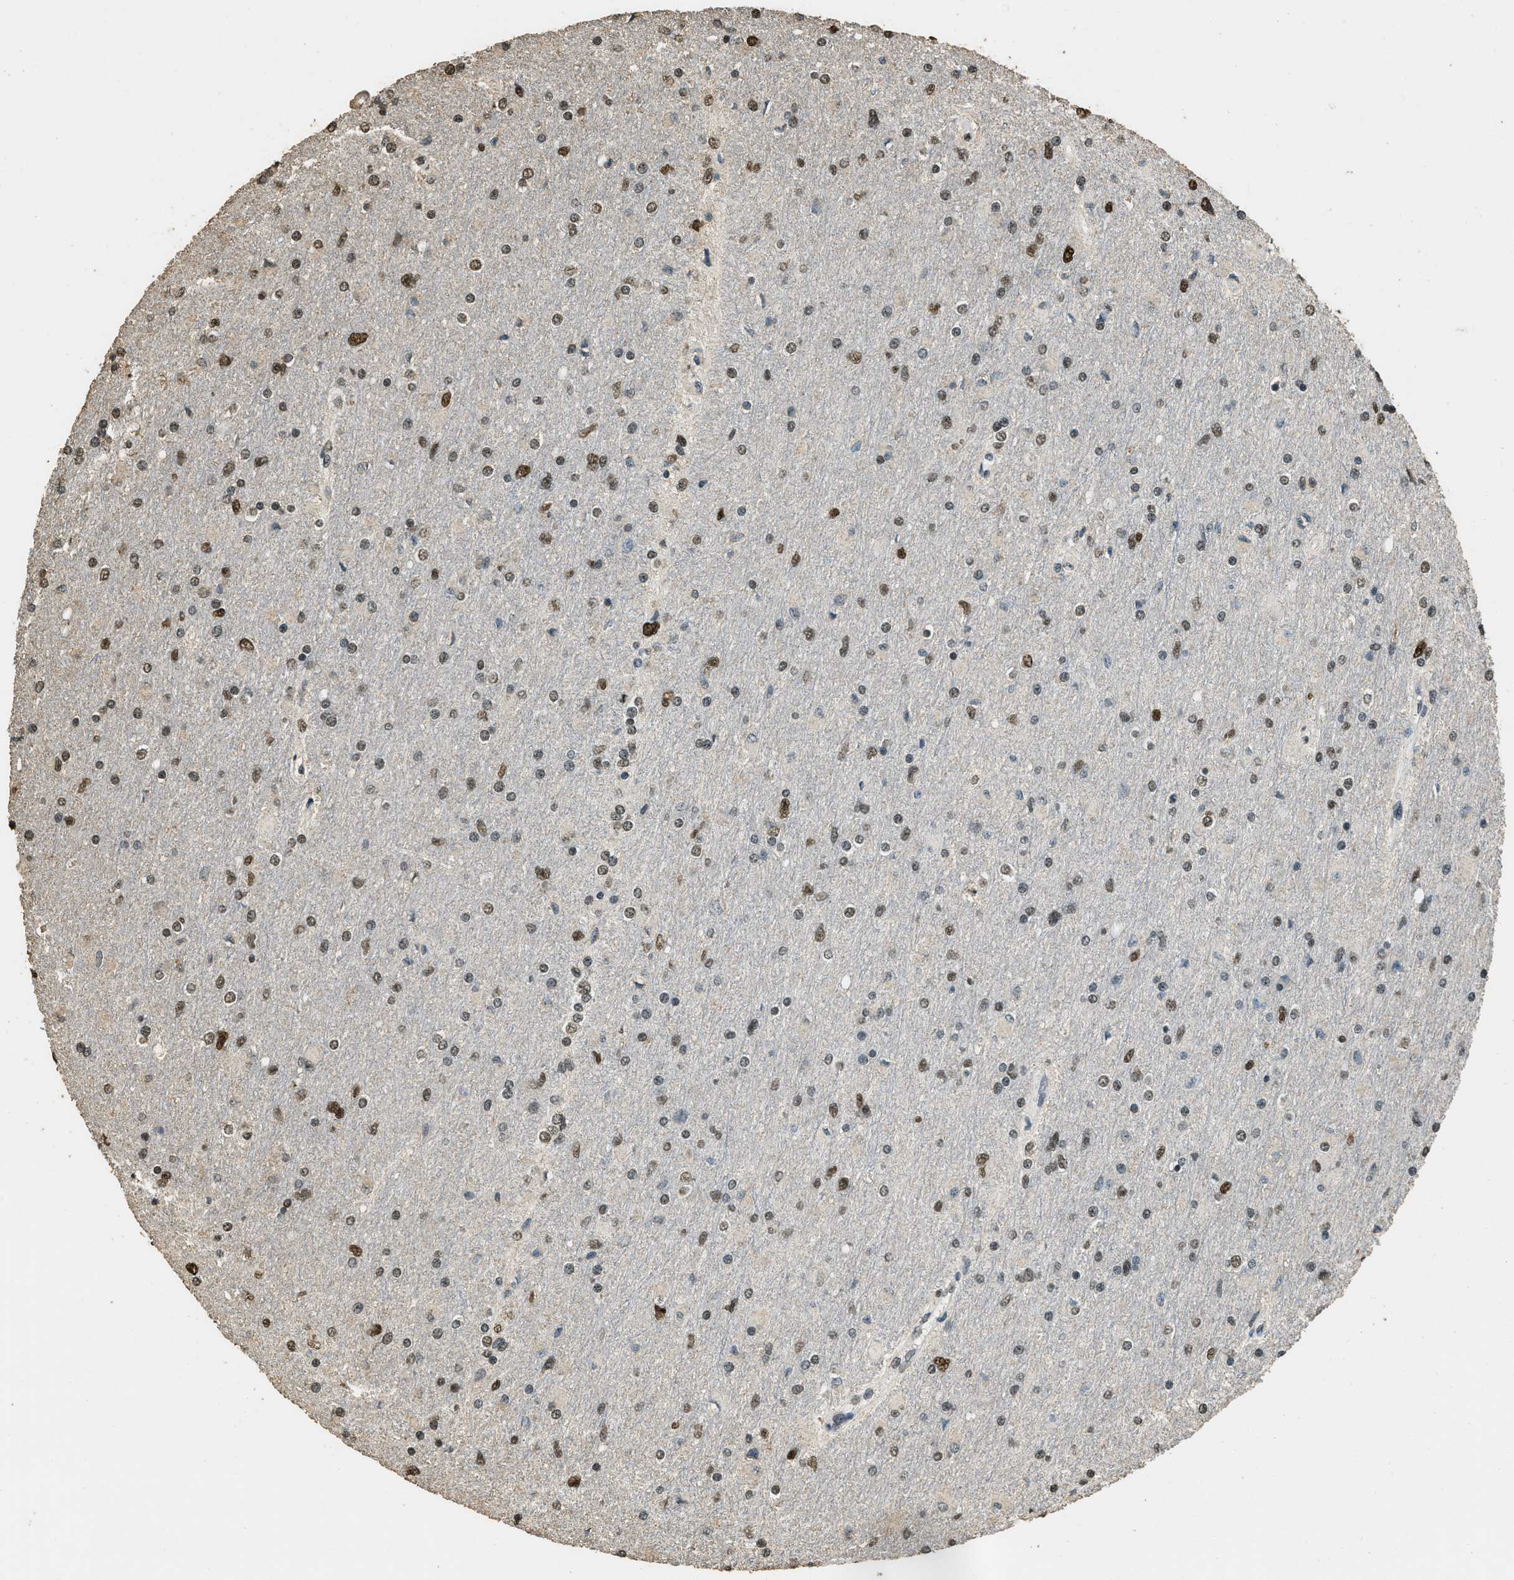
{"staining": {"intensity": "moderate", "quantity": ">75%", "location": "nuclear"}, "tissue": "glioma", "cell_type": "Tumor cells", "image_type": "cancer", "snomed": [{"axis": "morphology", "description": "Glioma, malignant, High grade"}, {"axis": "topography", "description": "Cerebral cortex"}], "caption": "Malignant high-grade glioma stained with a brown dye shows moderate nuclear positive expression in about >75% of tumor cells.", "gene": "MYB", "patient": {"sex": "female", "age": 36}}